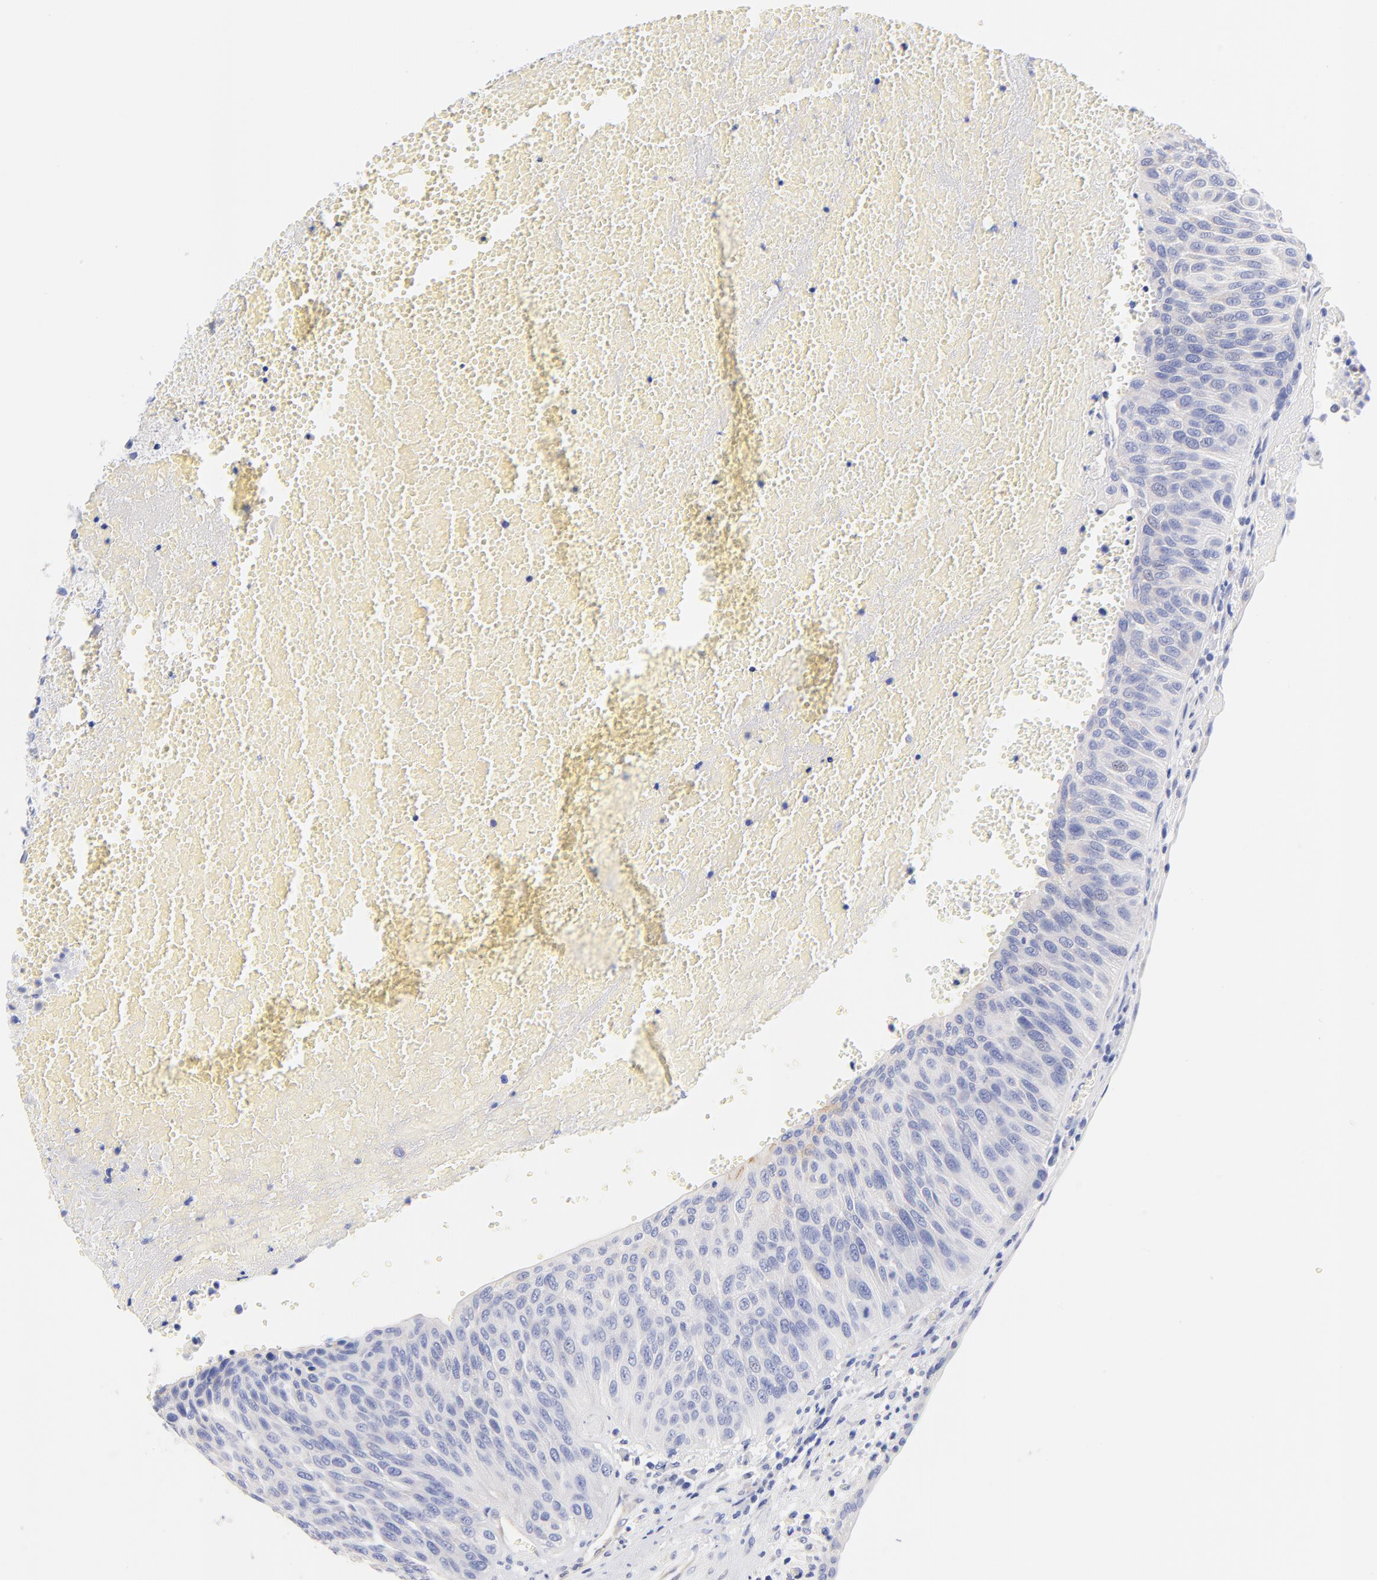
{"staining": {"intensity": "negative", "quantity": "none", "location": "none"}, "tissue": "urothelial cancer", "cell_type": "Tumor cells", "image_type": "cancer", "snomed": [{"axis": "morphology", "description": "Urothelial carcinoma, High grade"}, {"axis": "topography", "description": "Urinary bladder"}], "caption": "This image is of urothelial carcinoma (high-grade) stained with IHC to label a protein in brown with the nuclei are counter-stained blue. There is no expression in tumor cells.", "gene": "HS3ST1", "patient": {"sex": "male", "age": 66}}